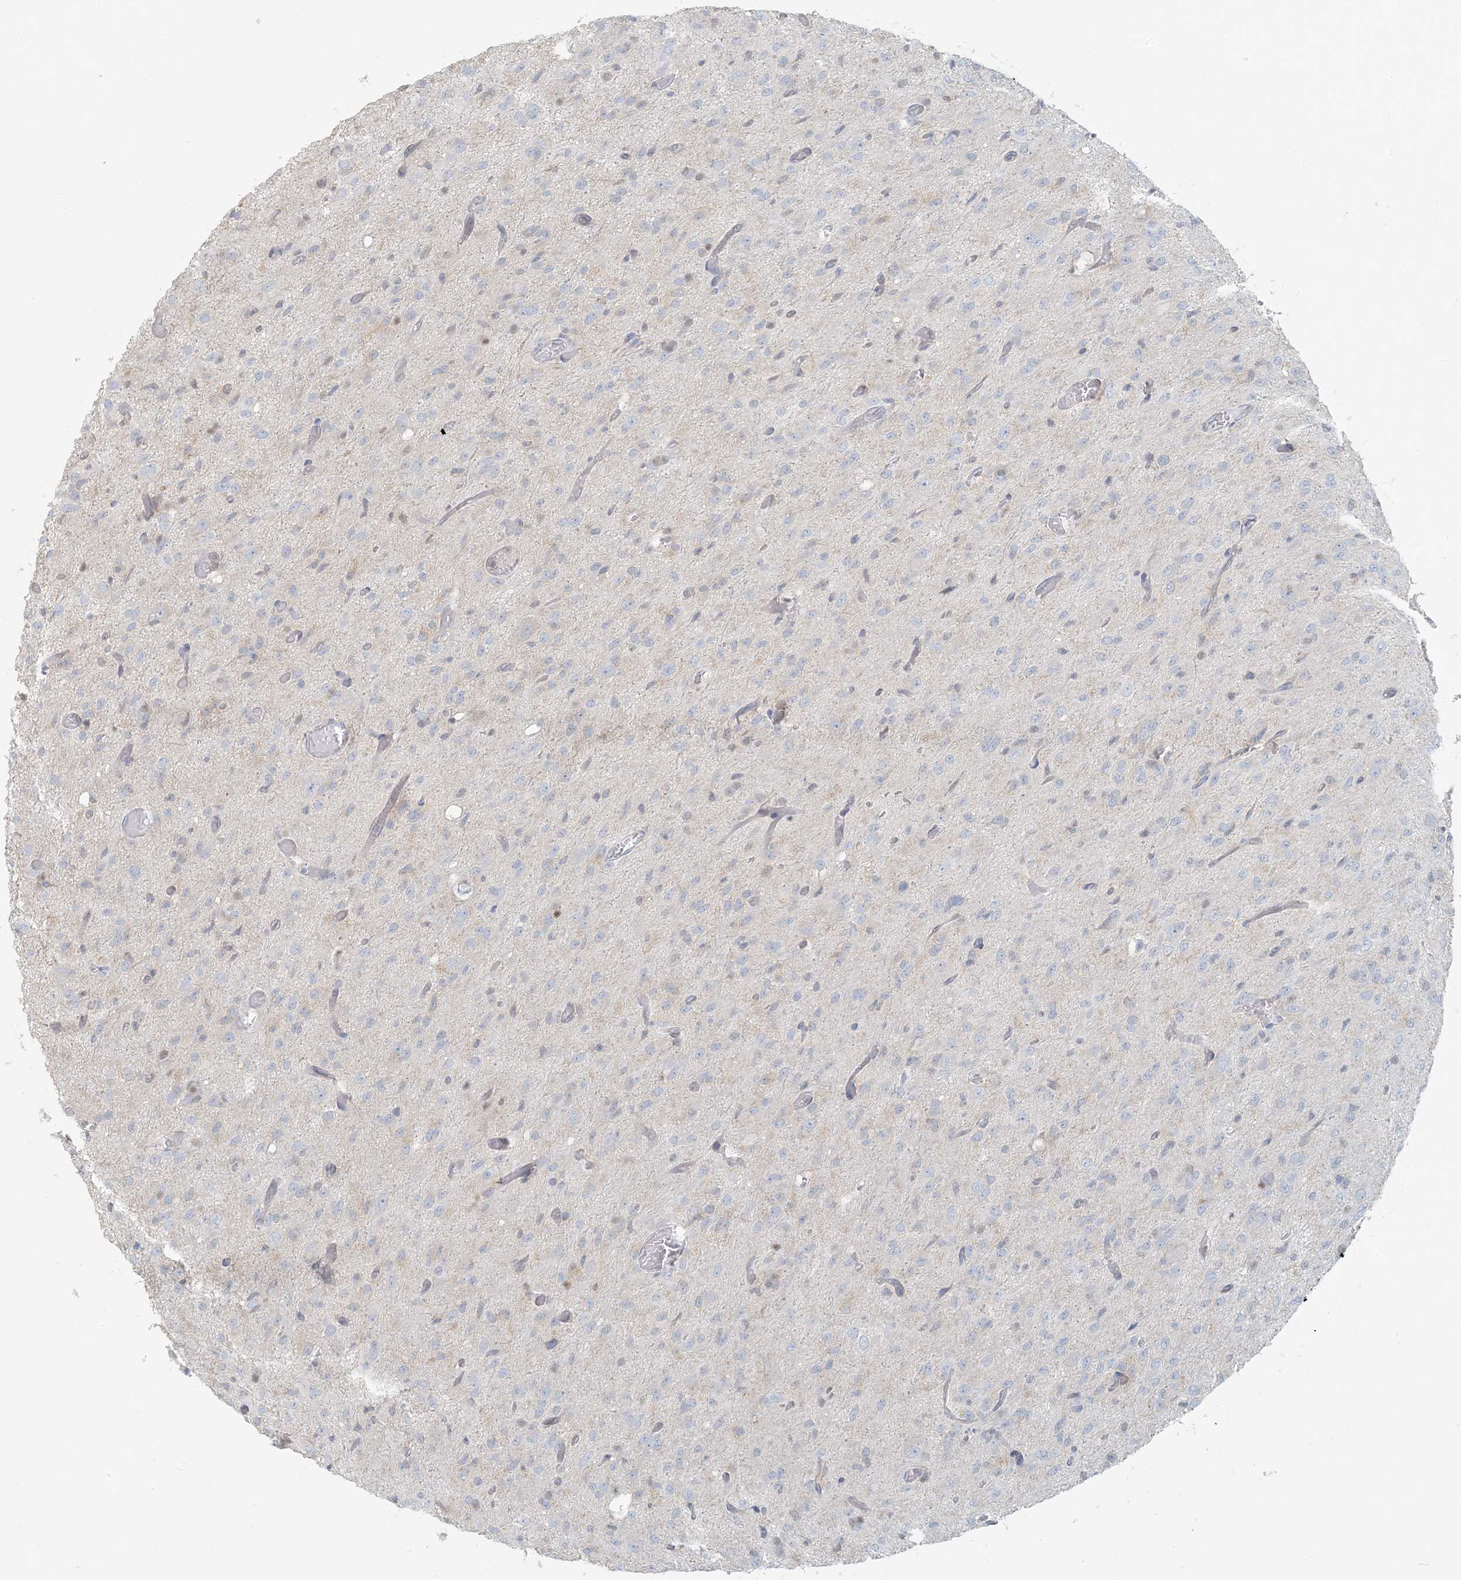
{"staining": {"intensity": "negative", "quantity": "none", "location": "none"}, "tissue": "glioma", "cell_type": "Tumor cells", "image_type": "cancer", "snomed": [{"axis": "morphology", "description": "Glioma, malignant, High grade"}, {"axis": "topography", "description": "Brain"}], "caption": "This is an immunohistochemistry micrograph of malignant glioma (high-grade). There is no positivity in tumor cells.", "gene": "HACL1", "patient": {"sex": "female", "age": 59}}